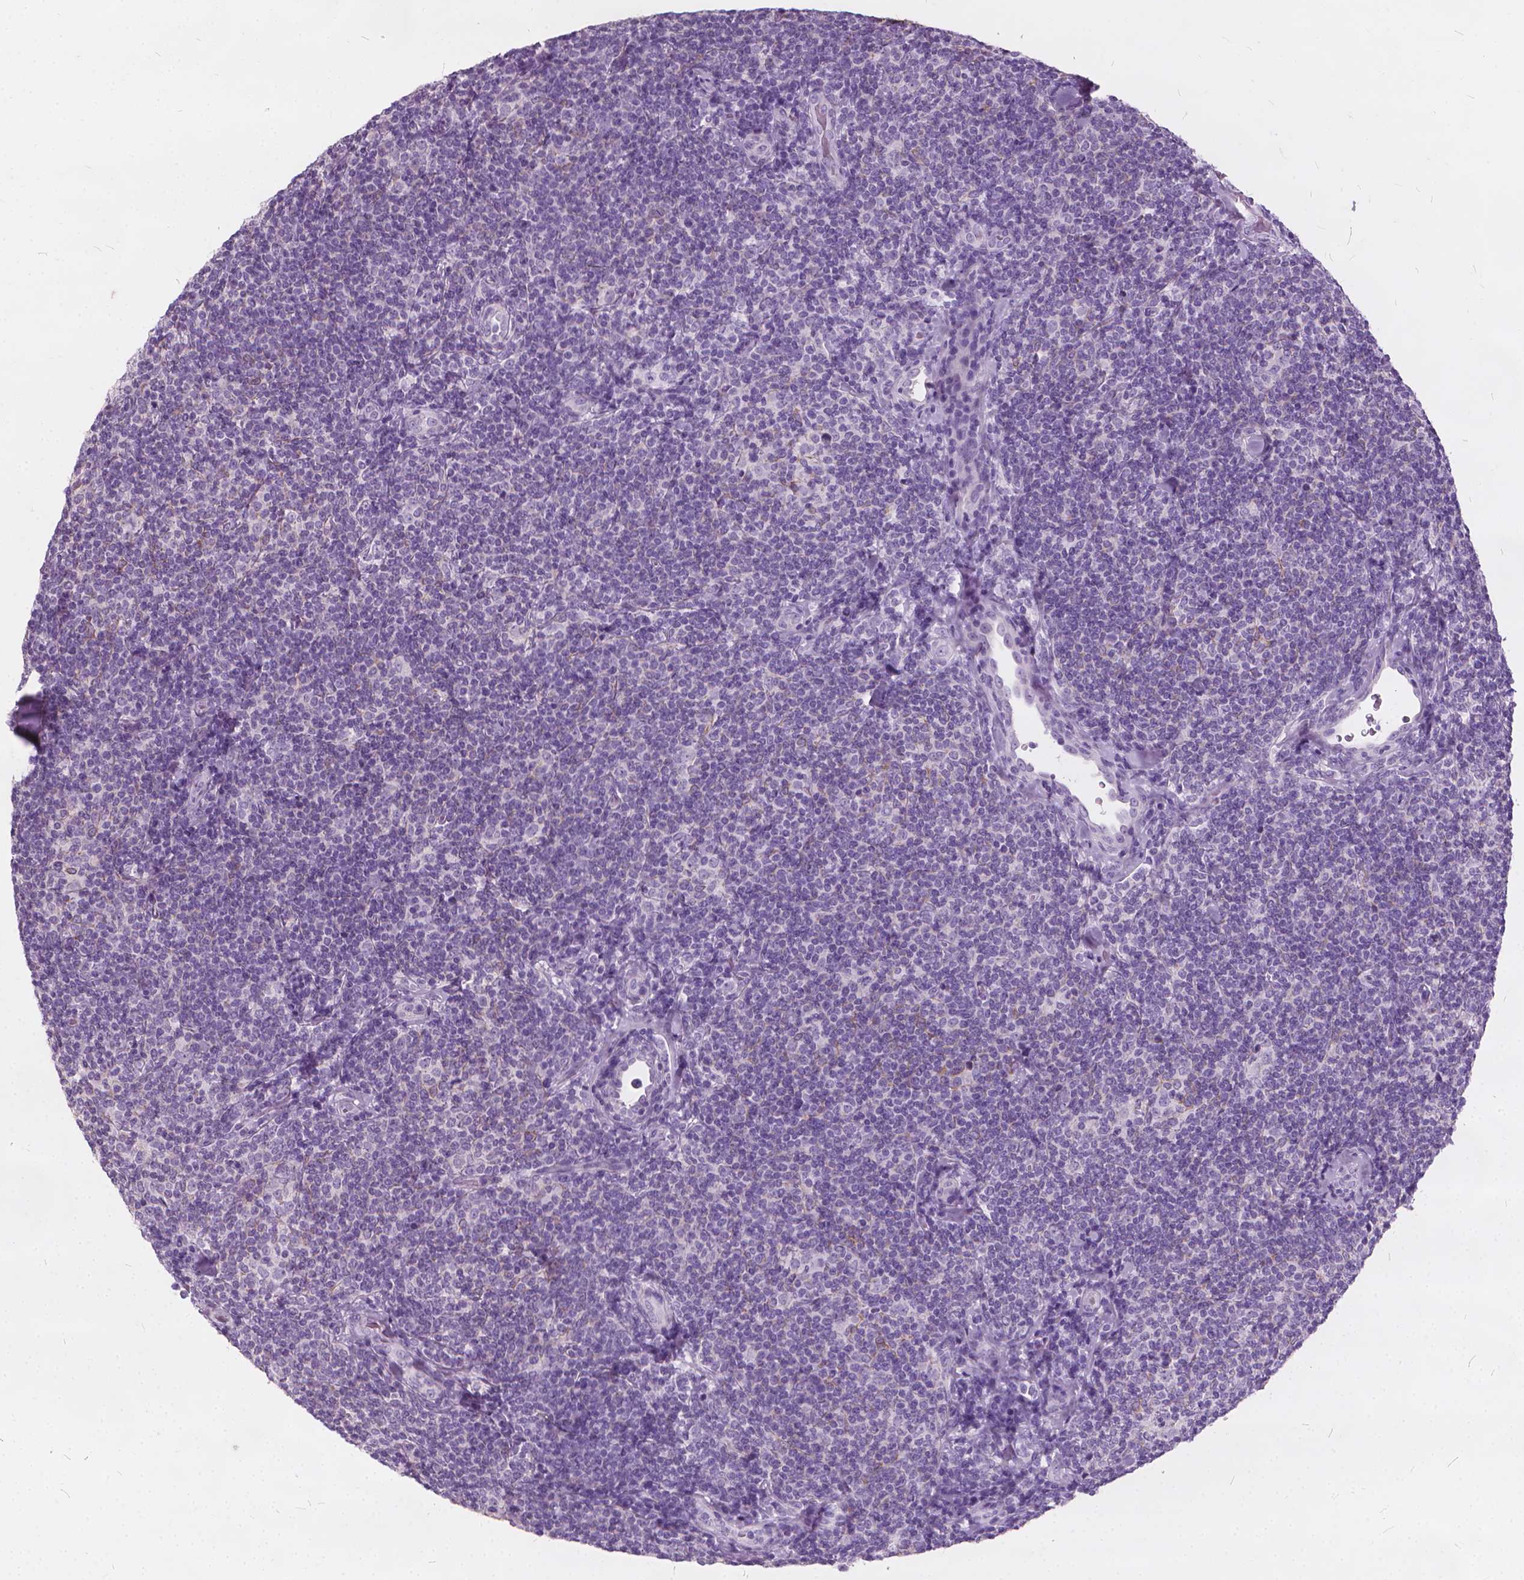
{"staining": {"intensity": "negative", "quantity": "none", "location": "none"}, "tissue": "lymphoma", "cell_type": "Tumor cells", "image_type": "cancer", "snomed": [{"axis": "morphology", "description": "Malignant lymphoma, non-Hodgkin's type, Low grade"}, {"axis": "topography", "description": "Lymph node"}], "caption": "Micrograph shows no significant protein staining in tumor cells of low-grade malignant lymphoma, non-Hodgkin's type. (Immunohistochemistry, brightfield microscopy, high magnification).", "gene": "DNM1", "patient": {"sex": "female", "age": 56}}